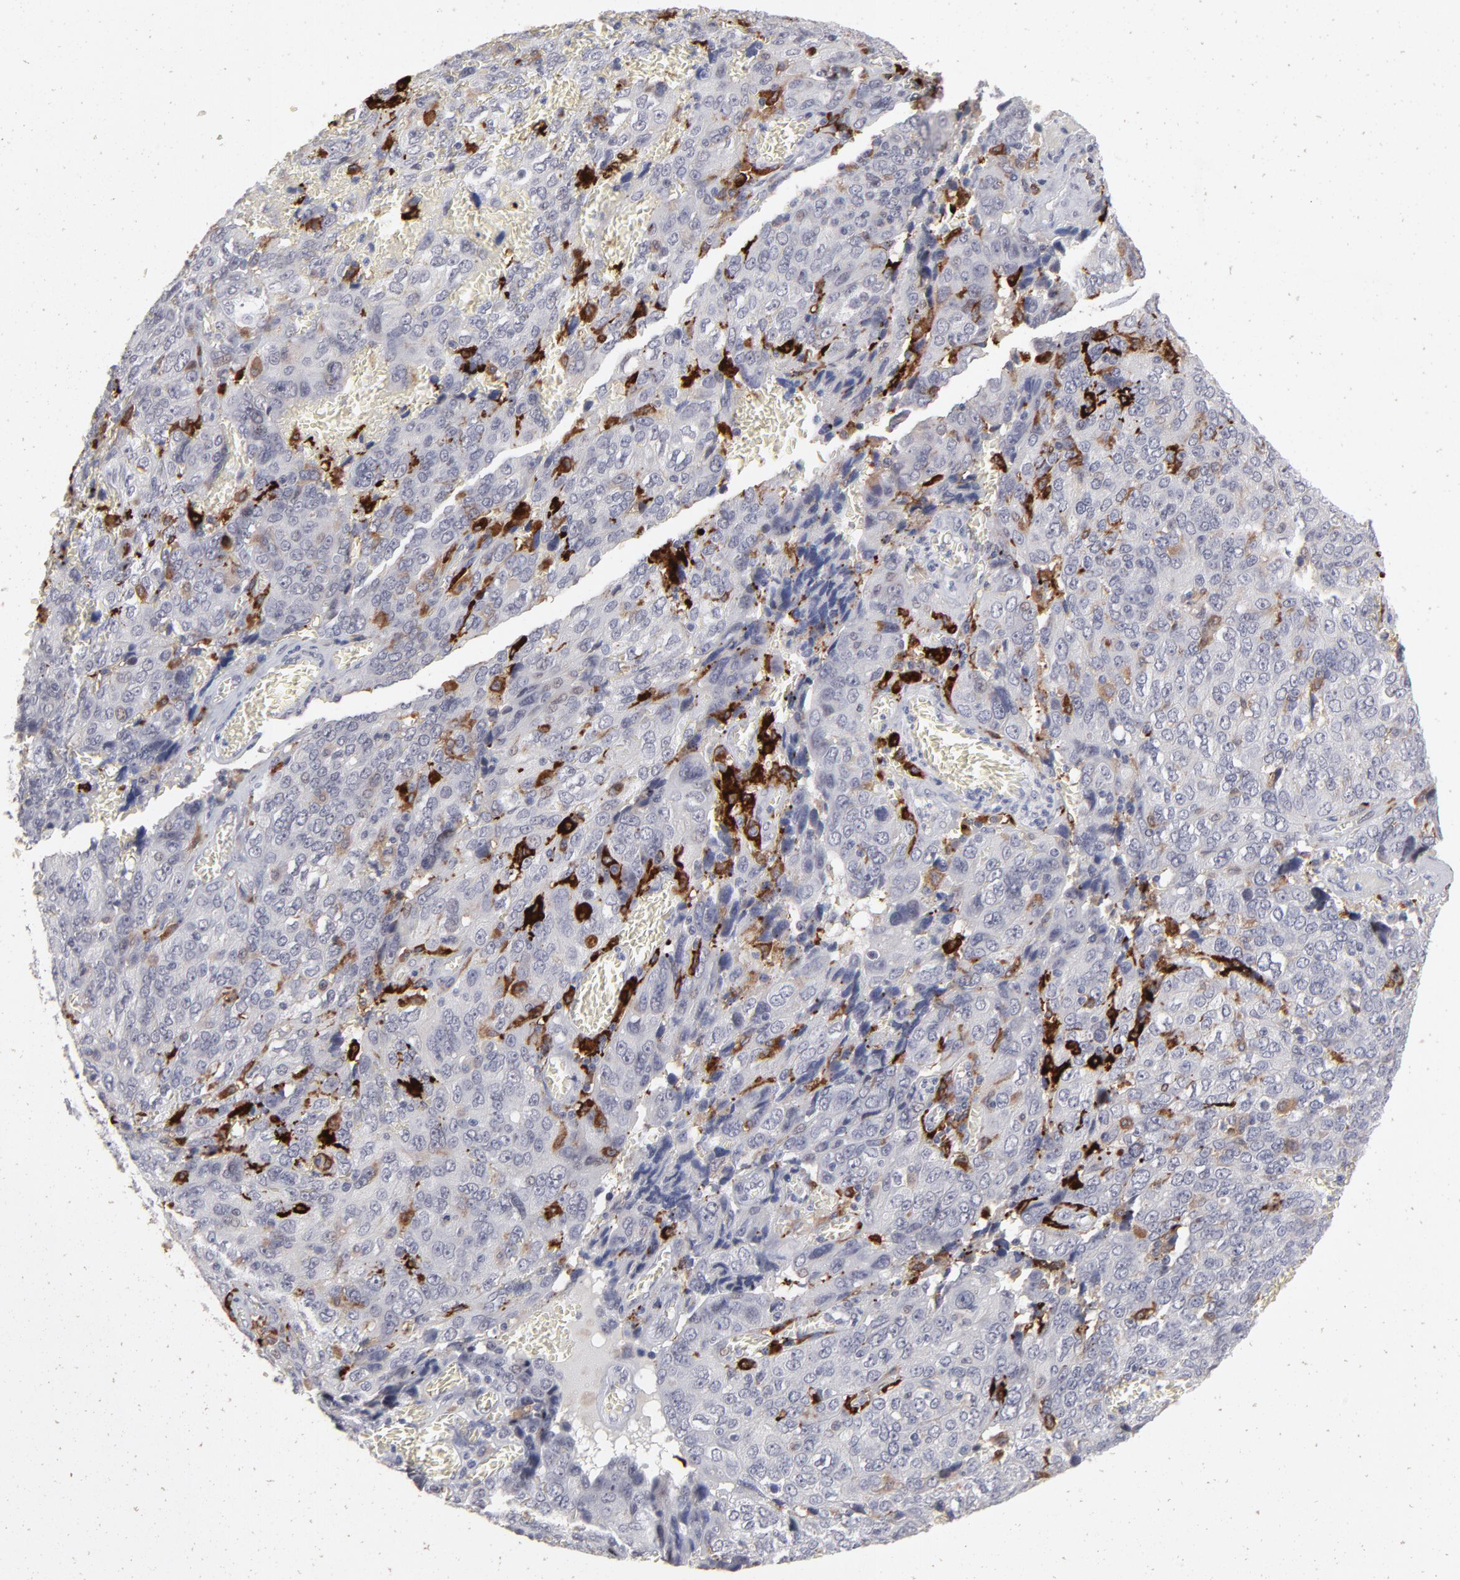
{"staining": {"intensity": "weak", "quantity": "<25%", "location": "cytoplasmic/membranous"}, "tissue": "ovarian cancer", "cell_type": "Tumor cells", "image_type": "cancer", "snomed": [{"axis": "morphology", "description": "Carcinoma, endometroid"}, {"axis": "topography", "description": "Ovary"}], "caption": "IHC micrograph of neoplastic tissue: human ovarian cancer stained with DAB (3,3'-diaminobenzidine) shows no significant protein staining in tumor cells.", "gene": "CCR2", "patient": {"sex": "female", "age": 75}}